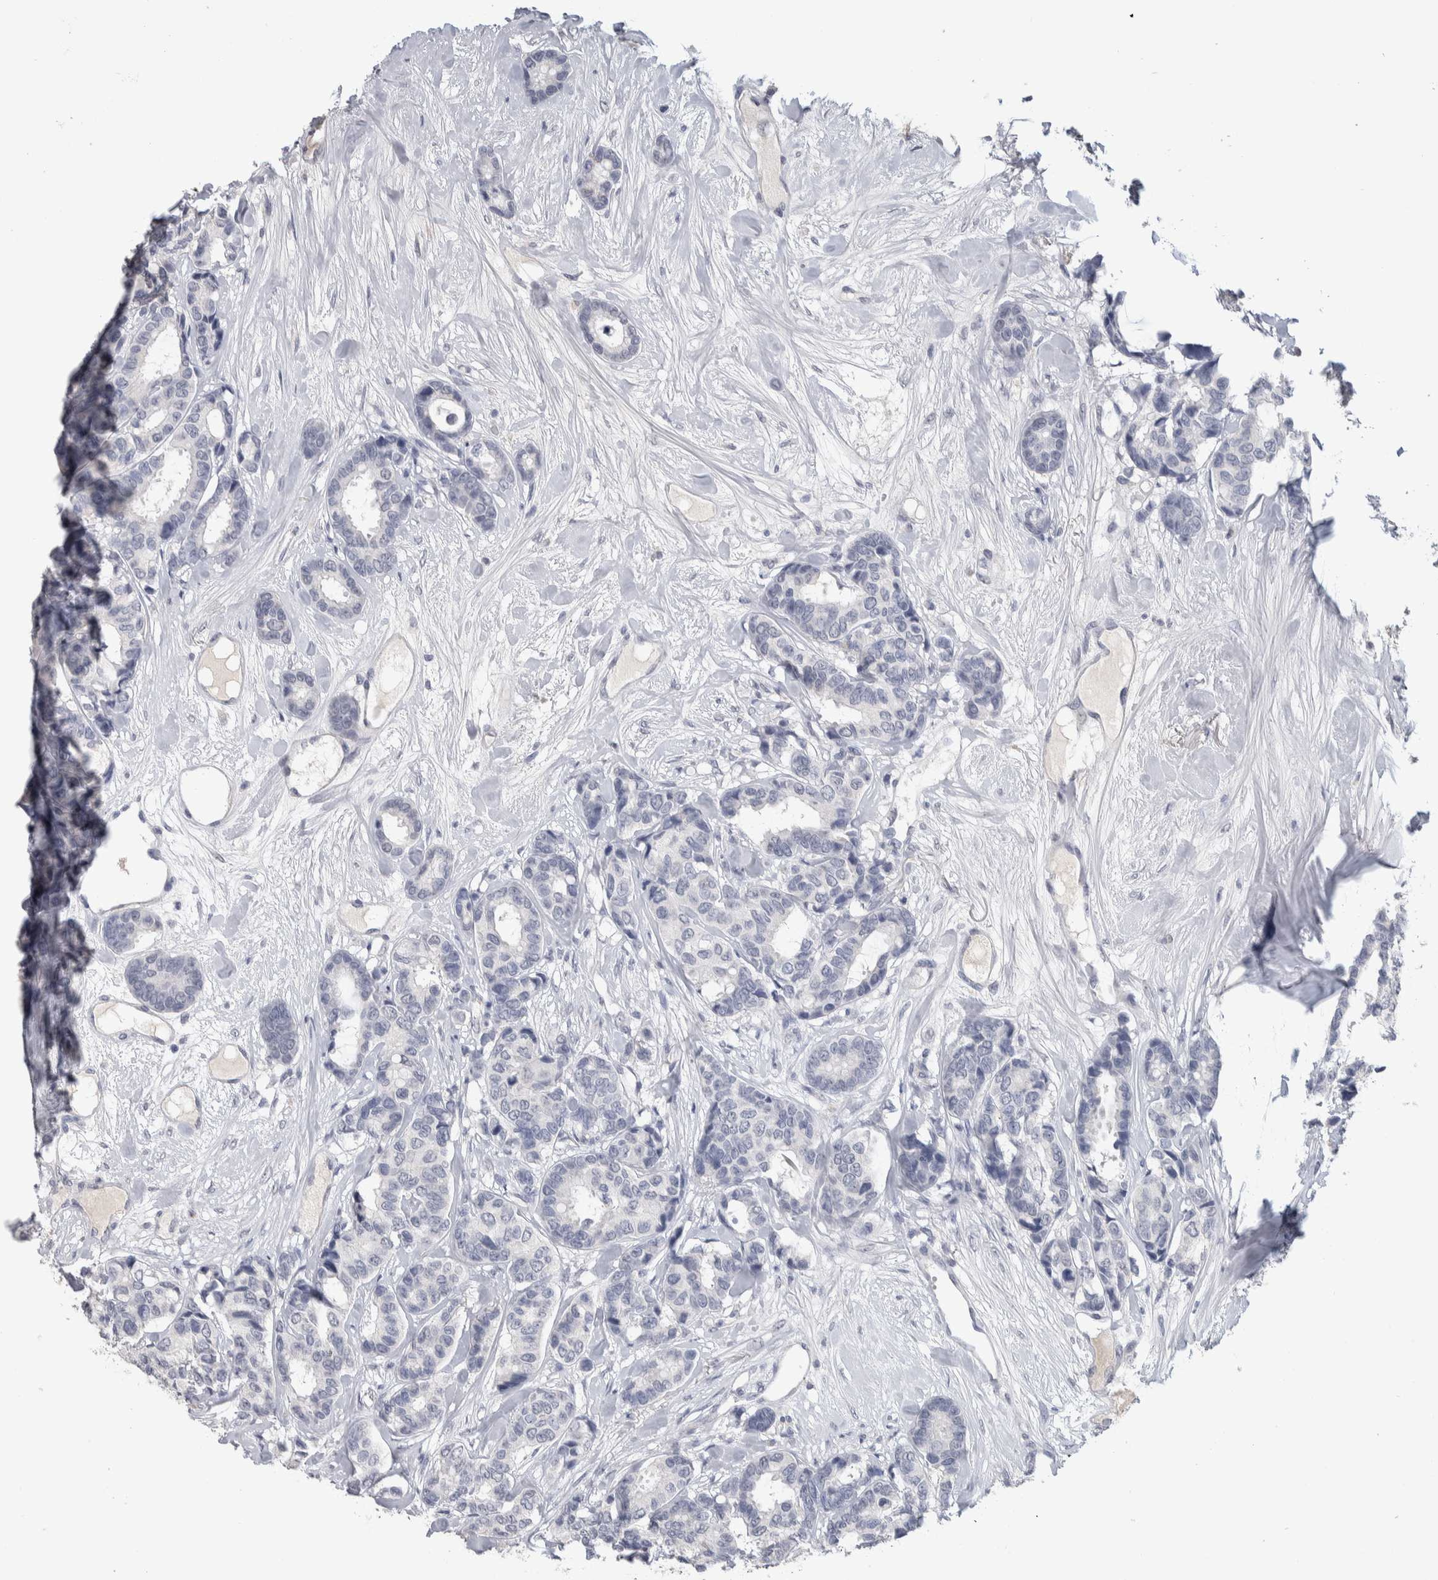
{"staining": {"intensity": "negative", "quantity": "none", "location": "none"}, "tissue": "breast cancer", "cell_type": "Tumor cells", "image_type": "cancer", "snomed": [{"axis": "morphology", "description": "Duct carcinoma"}, {"axis": "topography", "description": "Breast"}], "caption": "Immunohistochemistry histopathology image of intraductal carcinoma (breast) stained for a protein (brown), which demonstrates no staining in tumor cells.", "gene": "TMEM102", "patient": {"sex": "female", "age": 87}}